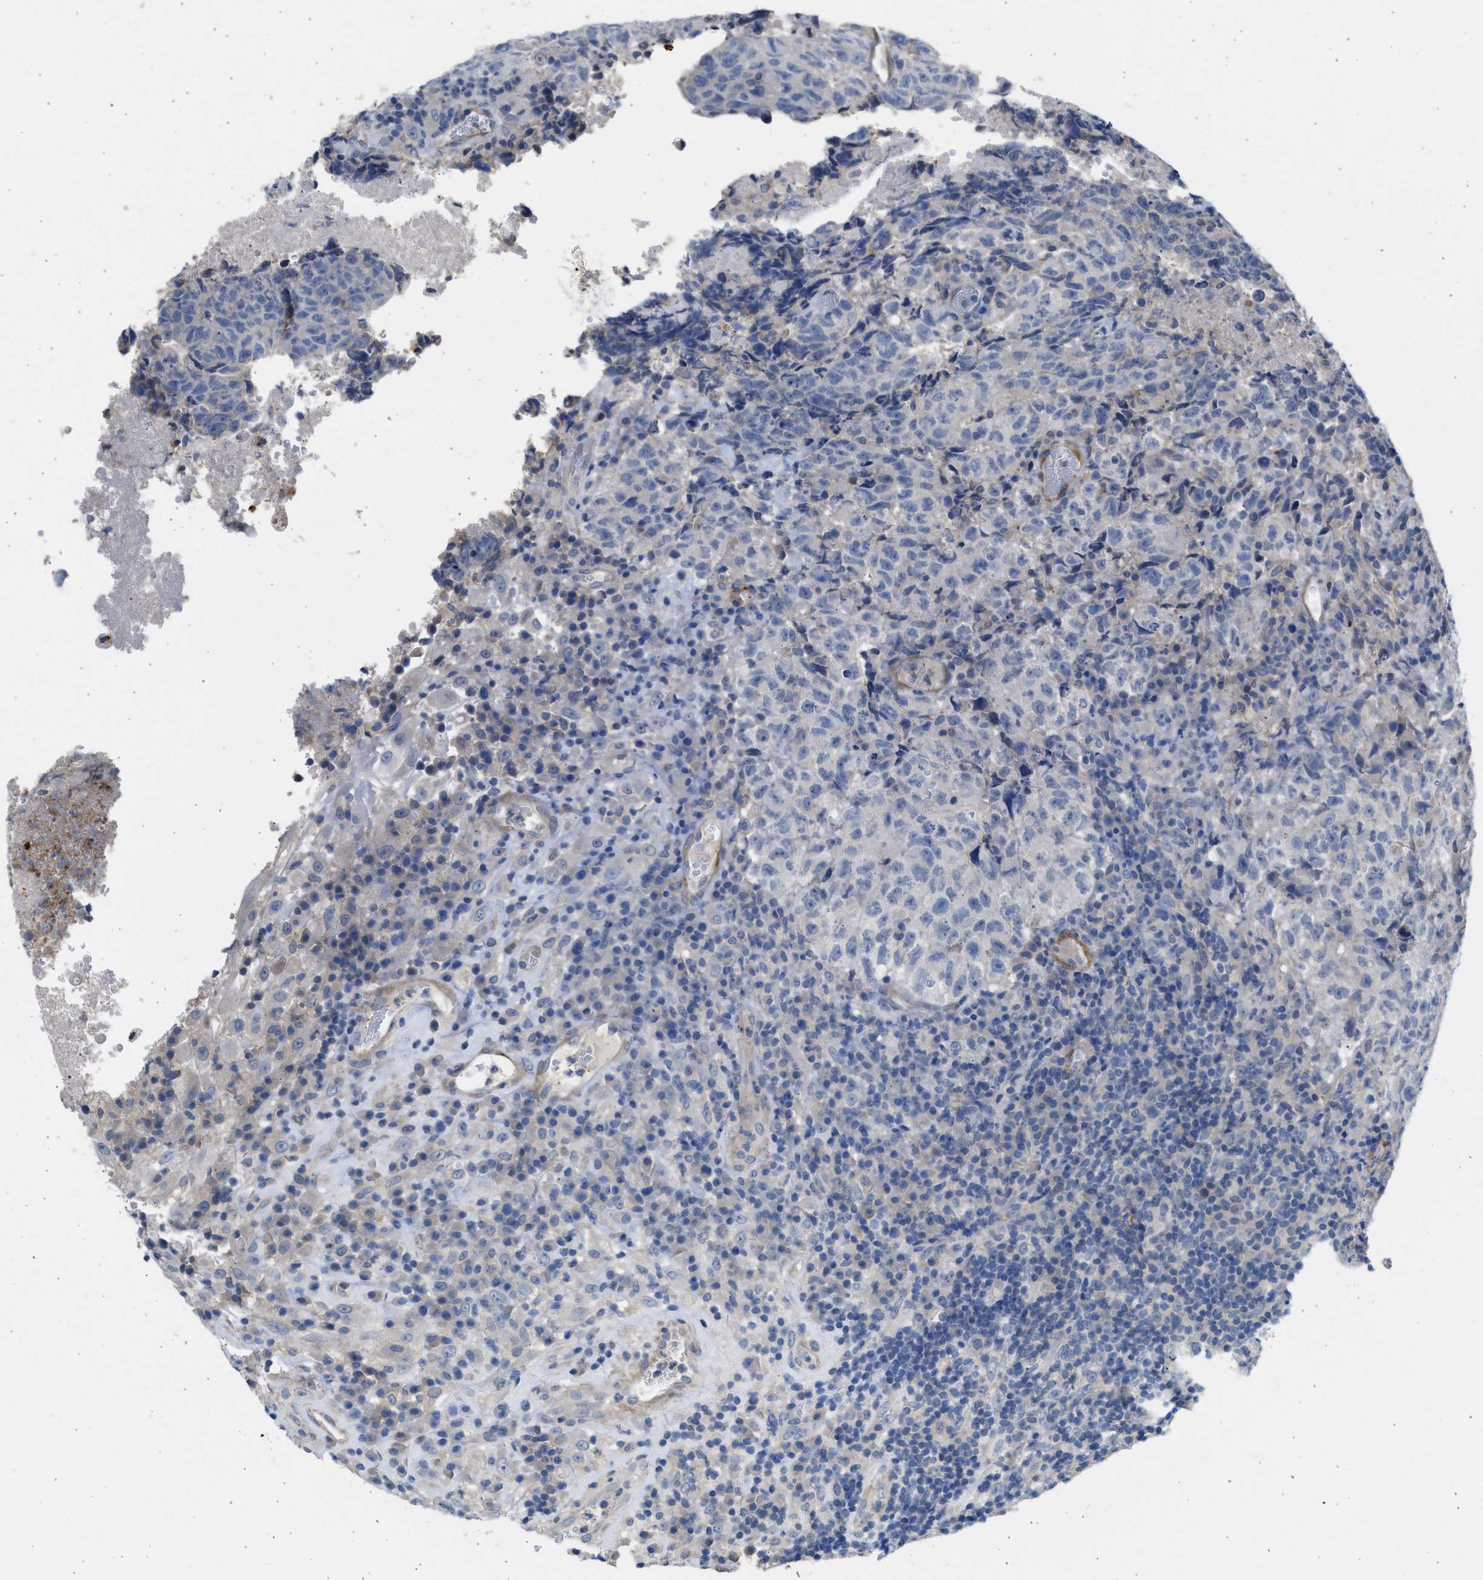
{"staining": {"intensity": "negative", "quantity": "none", "location": "none"}, "tissue": "testis cancer", "cell_type": "Tumor cells", "image_type": "cancer", "snomed": [{"axis": "morphology", "description": "Necrosis, NOS"}, {"axis": "morphology", "description": "Carcinoma, Embryonal, NOS"}, {"axis": "topography", "description": "Testis"}], "caption": "An IHC micrograph of embryonal carcinoma (testis) is shown. There is no staining in tumor cells of embryonal carcinoma (testis).", "gene": "PCNX3", "patient": {"sex": "male", "age": 19}}